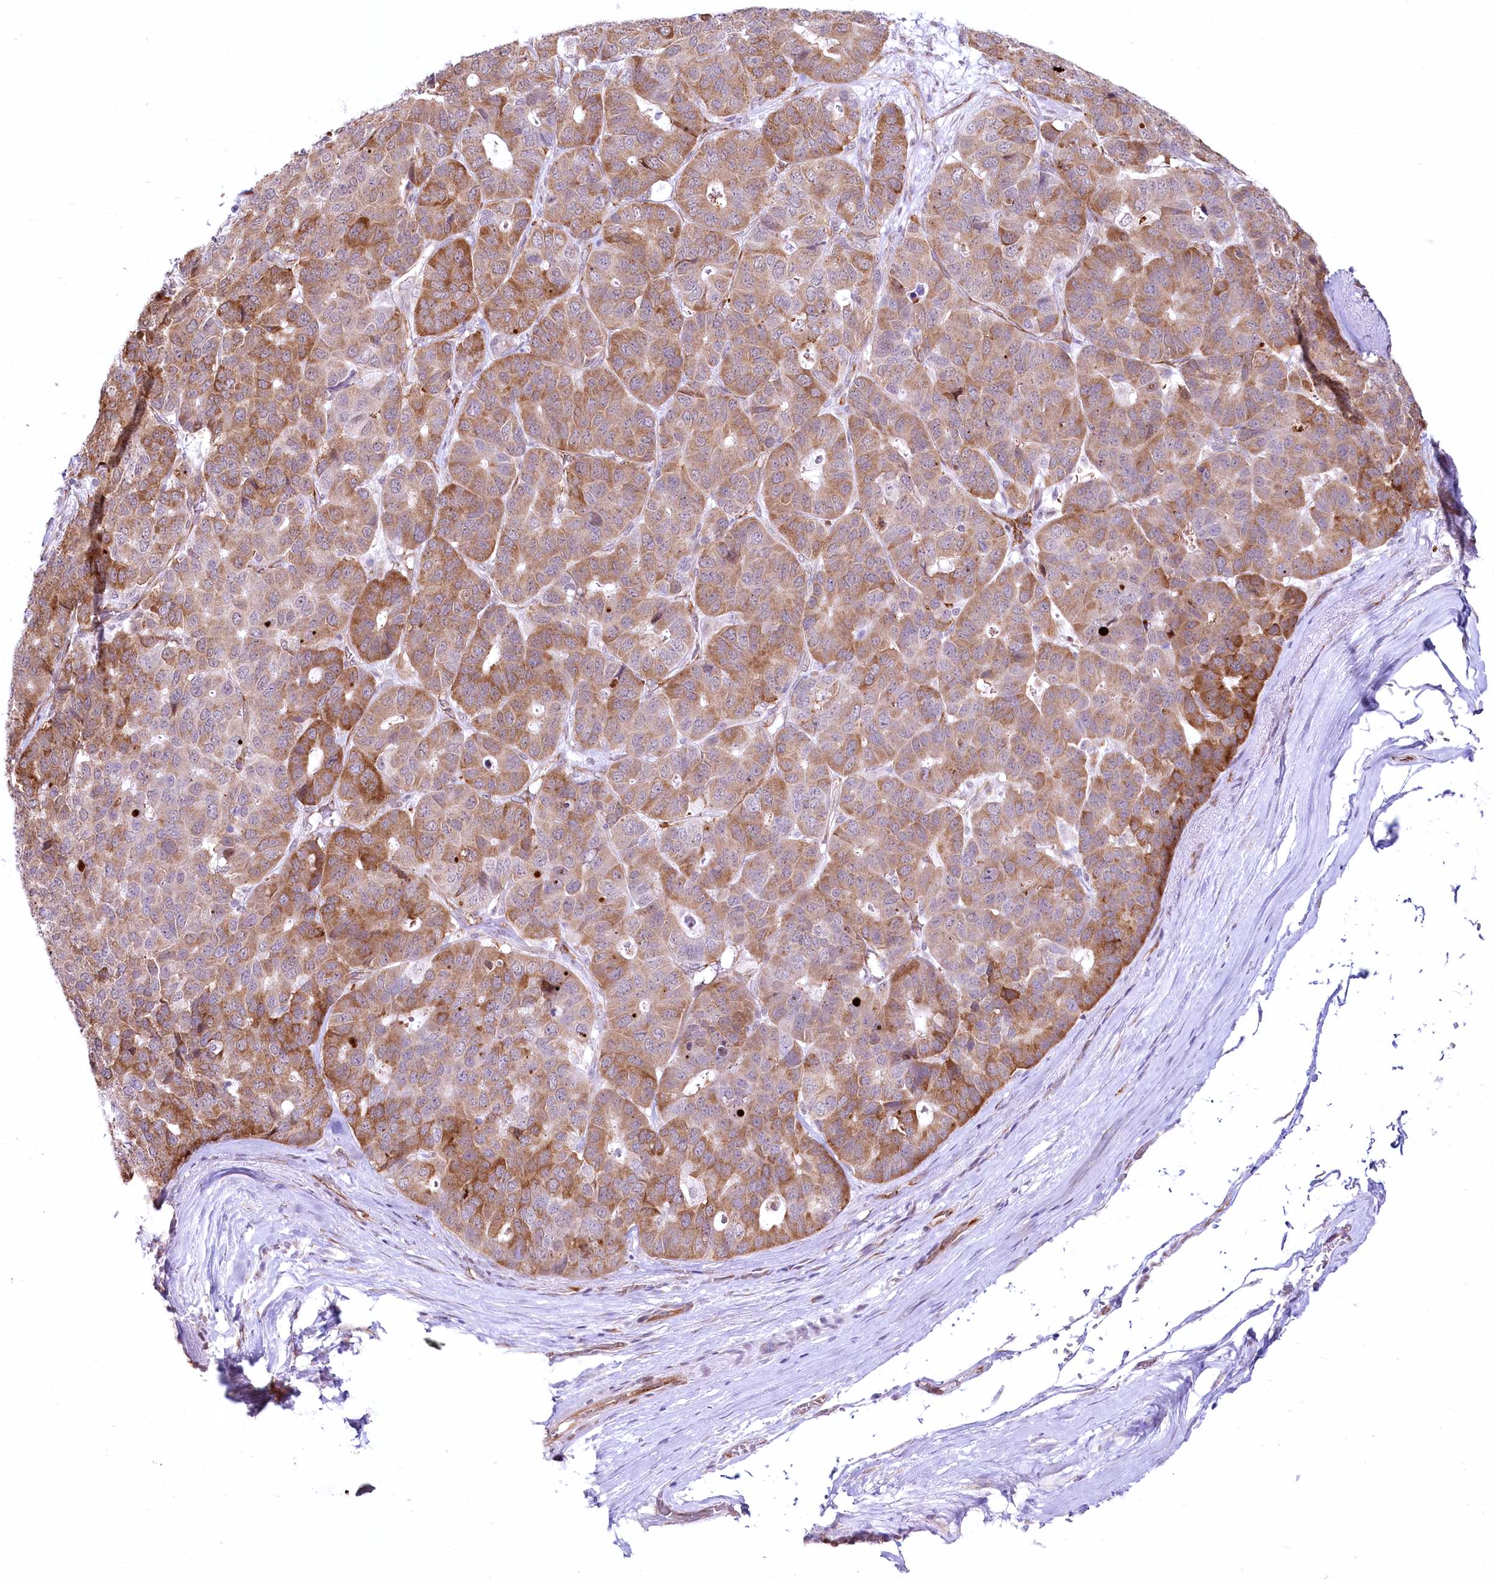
{"staining": {"intensity": "moderate", "quantity": ">75%", "location": "cytoplasmic/membranous"}, "tissue": "pancreatic cancer", "cell_type": "Tumor cells", "image_type": "cancer", "snomed": [{"axis": "morphology", "description": "Adenocarcinoma, NOS"}, {"axis": "topography", "description": "Pancreas"}], "caption": "Protein staining of pancreatic cancer tissue displays moderate cytoplasmic/membranous positivity in approximately >75% of tumor cells. The staining was performed using DAB to visualize the protein expression in brown, while the nuclei were stained in blue with hematoxylin (Magnification: 20x).", "gene": "YBX3", "patient": {"sex": "male", "age": 50}}